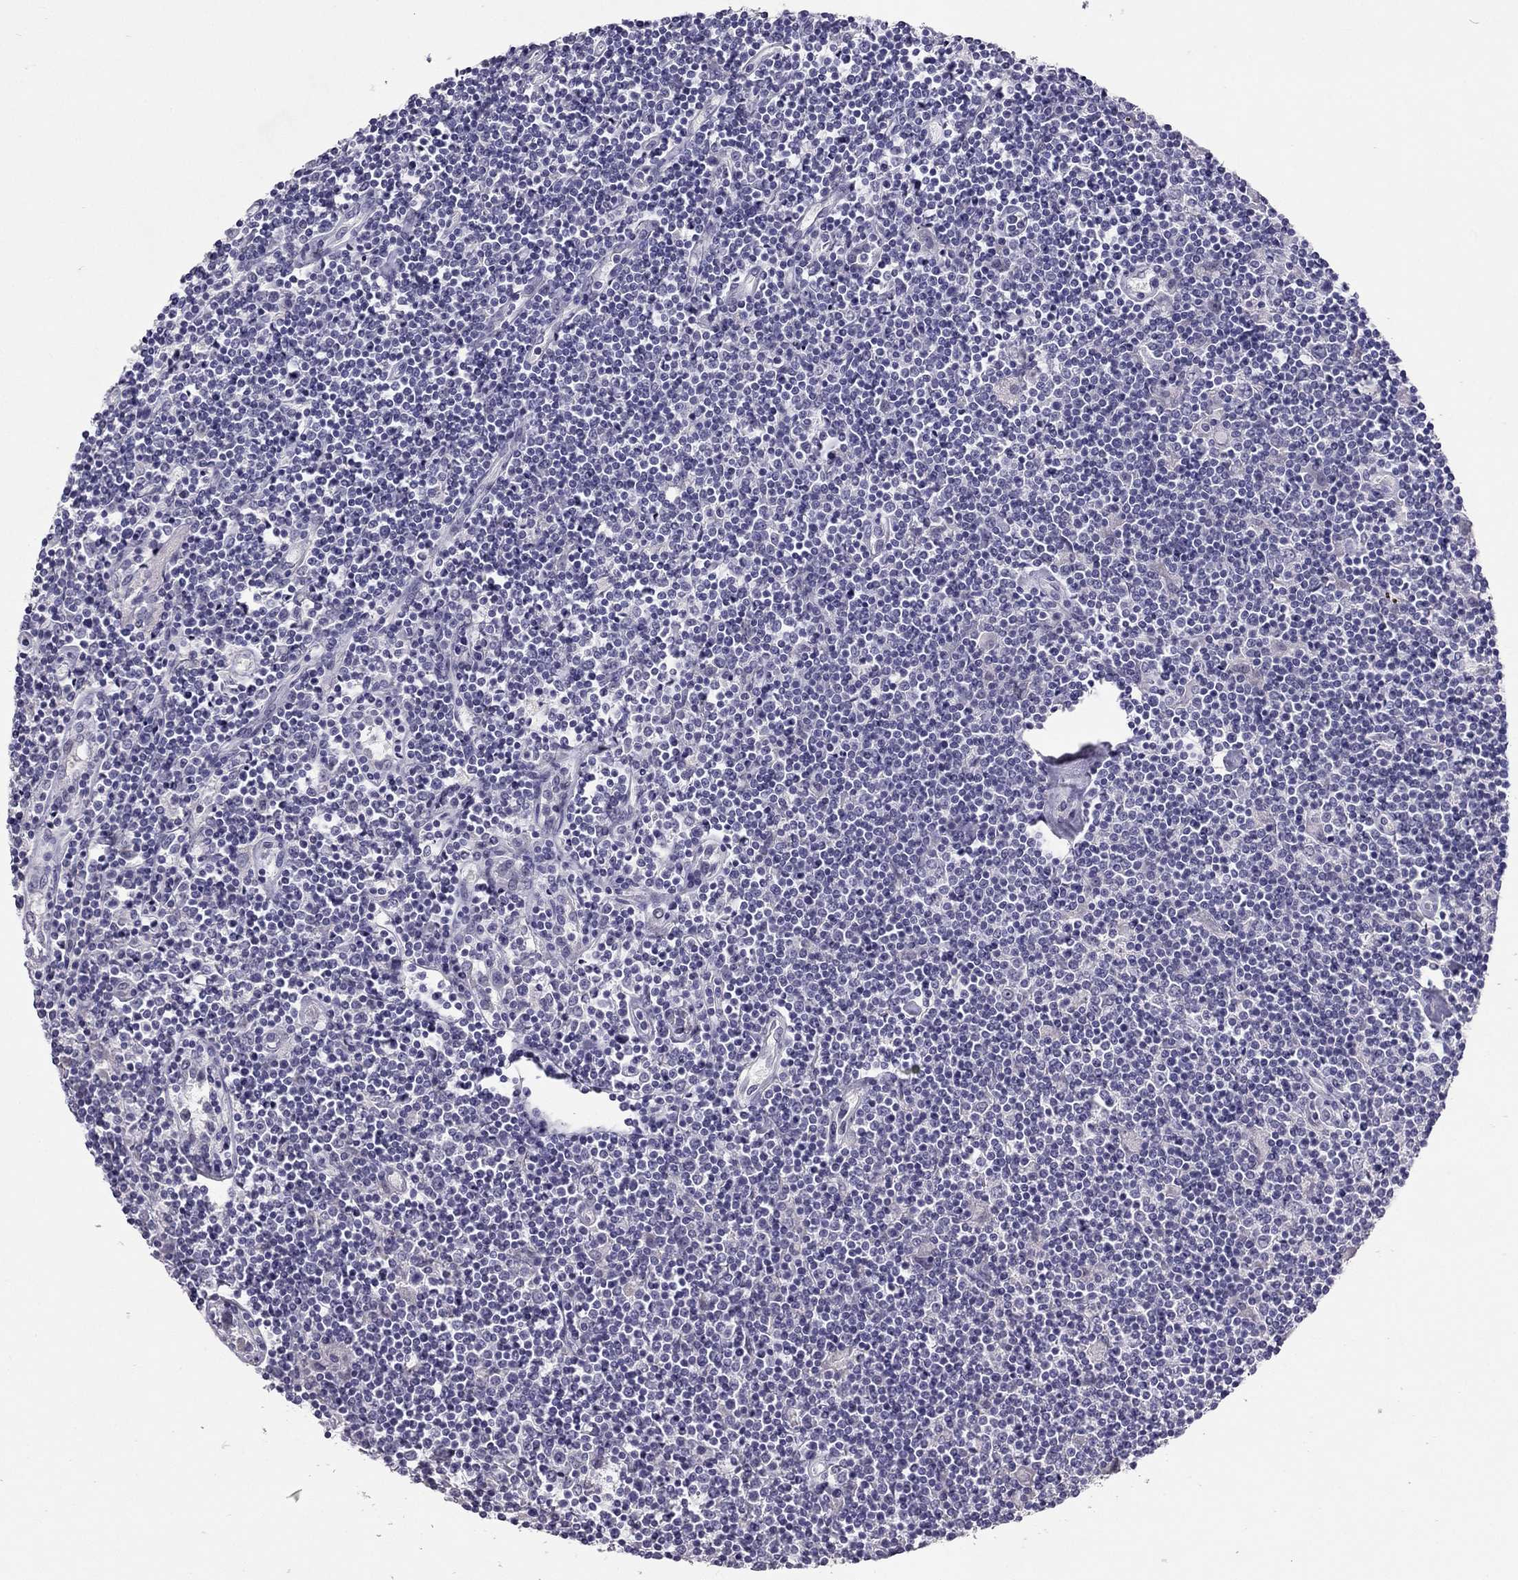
{"staining": {"intensity": "negative", "quantity": "none", "location": "none"}, "tissue": "lymphoma", "cell_type": "Tumor cells", "image_type": "cancer", "snomed": [{"axis": "morphology", "description": "Hodgkin's disease, NOS"}, {"axis": "topography", "description": "Lymph node"}], "caption": "Tumor cells are negative for protein expression in human Hodgkin's disease.", "gene": "RHO", "patient": {"sex": "male", "age": 40}}